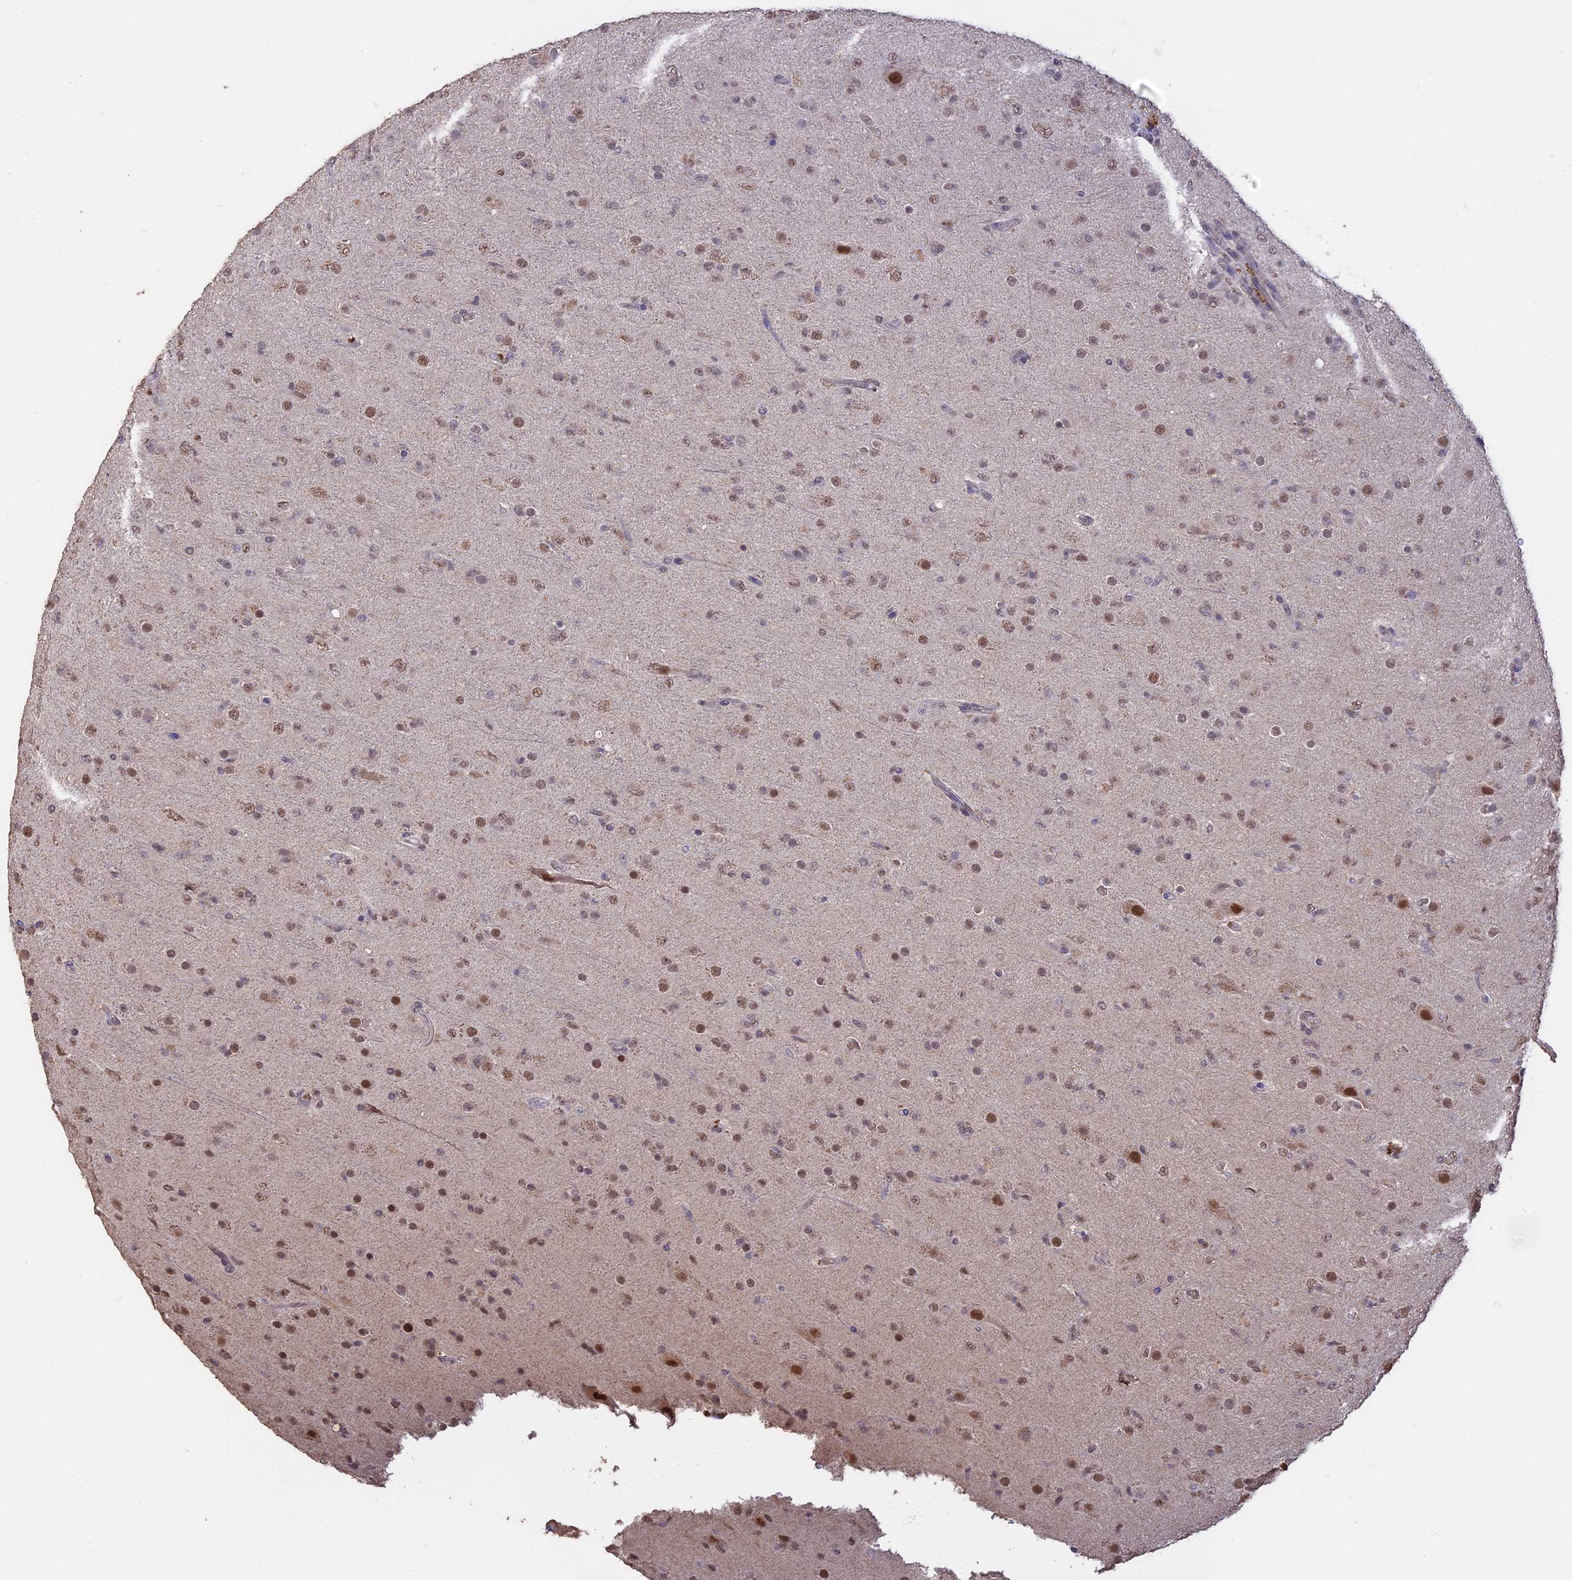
{"staining": {"intensity": "moderate", "quantity": ">75%", "location": "nuclear"}, "tissue": "glioma", "cell_type": "Tumor cells", "image_type": "cancer", "snomed": [{"axis": "morphology", "description": "Glioma, malignant, Low grade"}, {"axis": "topography", "description": "Brain"}], "caption": "Tumor cells reveal moderate nuclear staining in approximately >75% of cells in malignant glioma (low-grade).", "gene": "PSMC6", "patient": {"sex": "male", "age": 65}}